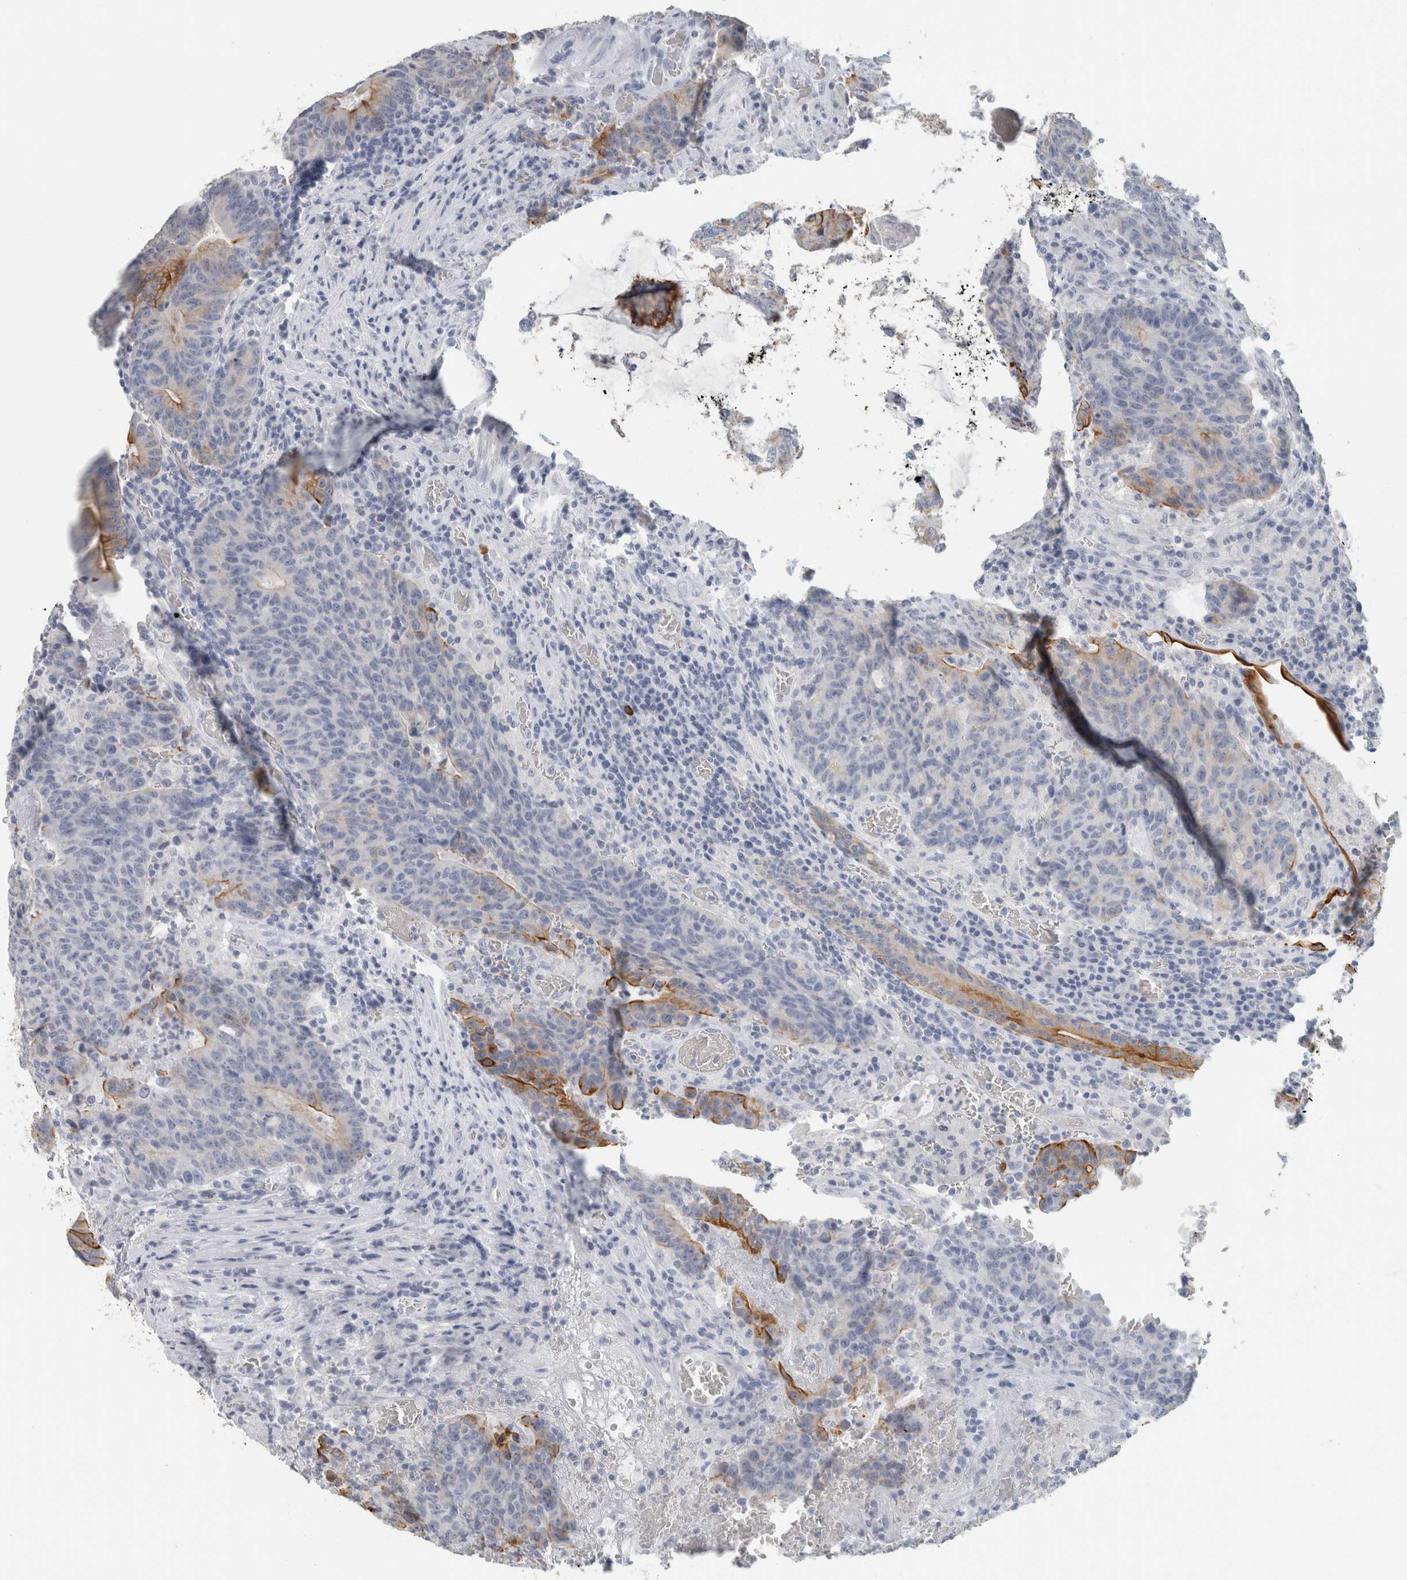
{"staining": {"intensity": "strong", "quantity": "<25%", "location": "cytoplasmic/membranous"}, "tissue": "colorectal cancer", "cell_type": "Tumor cells", "image_type": "cancer", "snomed": [{"axis": "morphology", "description": "Adenocarcinoma, NOS"}, {"axis": "topography", "description": "Colon"}], "caption": "Immunohistochemistry (IHC) of colorectal cancer demonstrates medium levels of strong cytoplasmic/membranous expression in about <25% of tumor cells.", "gene": "SLC28A3", "patient": {"sex": "female", "age": 75}}